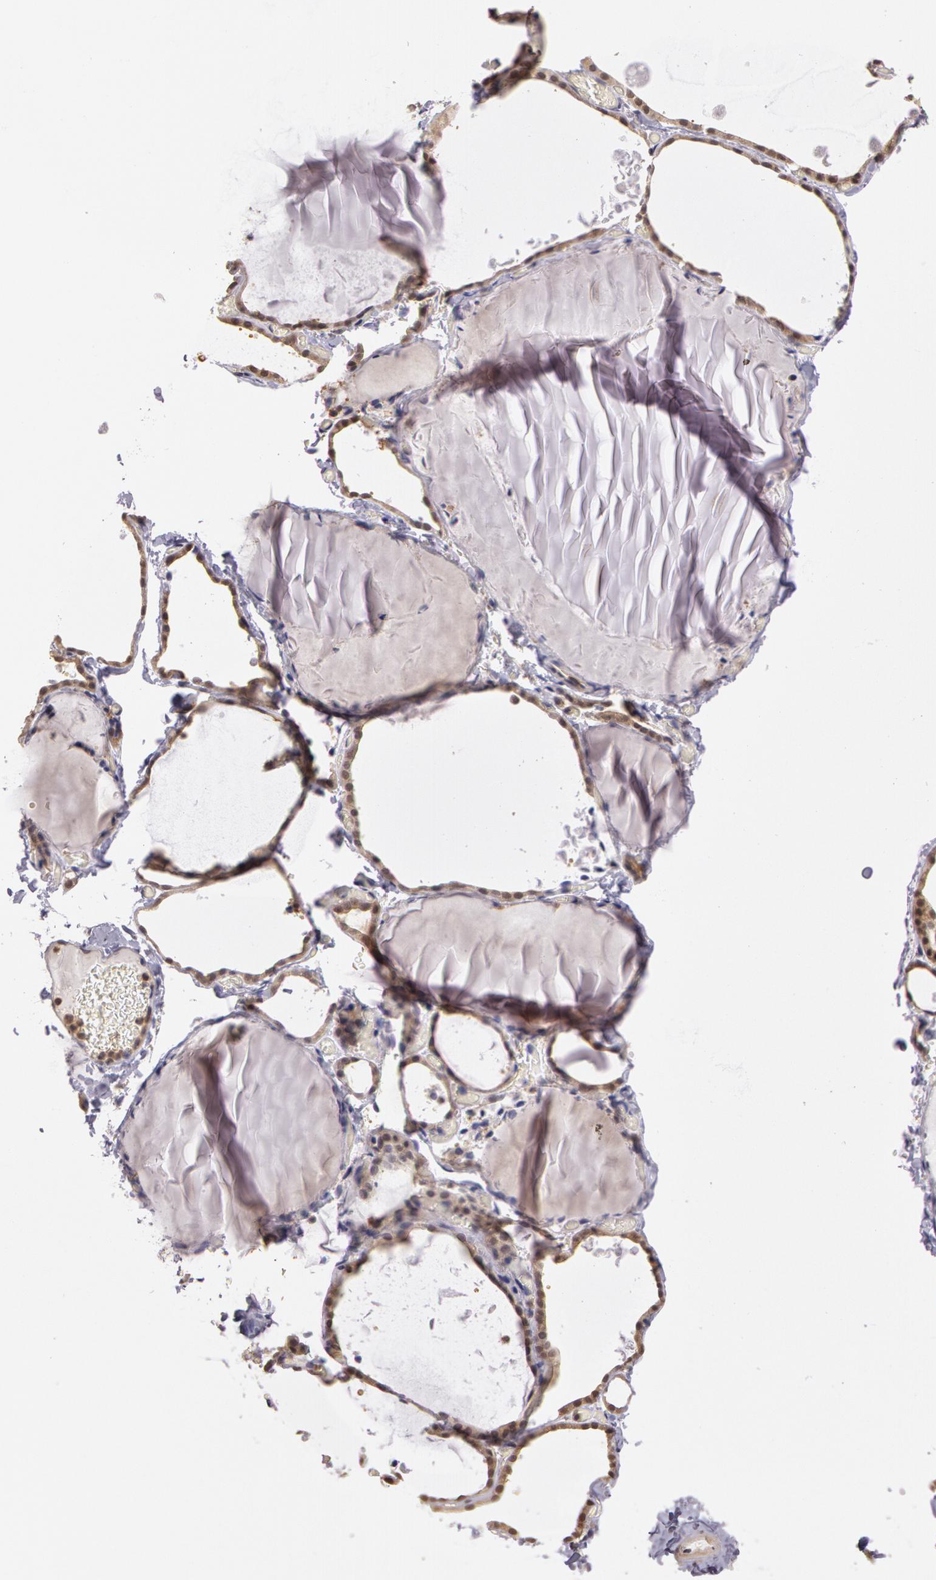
{"staining": {"intensity": "weak", "quantity": "25%-75%", "location": "nuclear"}, "tissue": "thyroid gland", "cell_type": "Glandular cells", "image_type": "normal", "snomed": [{"axis": "morphology", "description": "Normal tissue, NOS"}, {"axis": "topography", "description": "Thyroid gland"}], "caption": "This photomicrograph reveals immunohistochemistry (IHC) staining of unremarkable thyroid gland, with low weak nuclear positivity in about 25%-75% of glandular cells.", "gene": "AHSA1", "patient": {"sex": "female", "age": 22}}